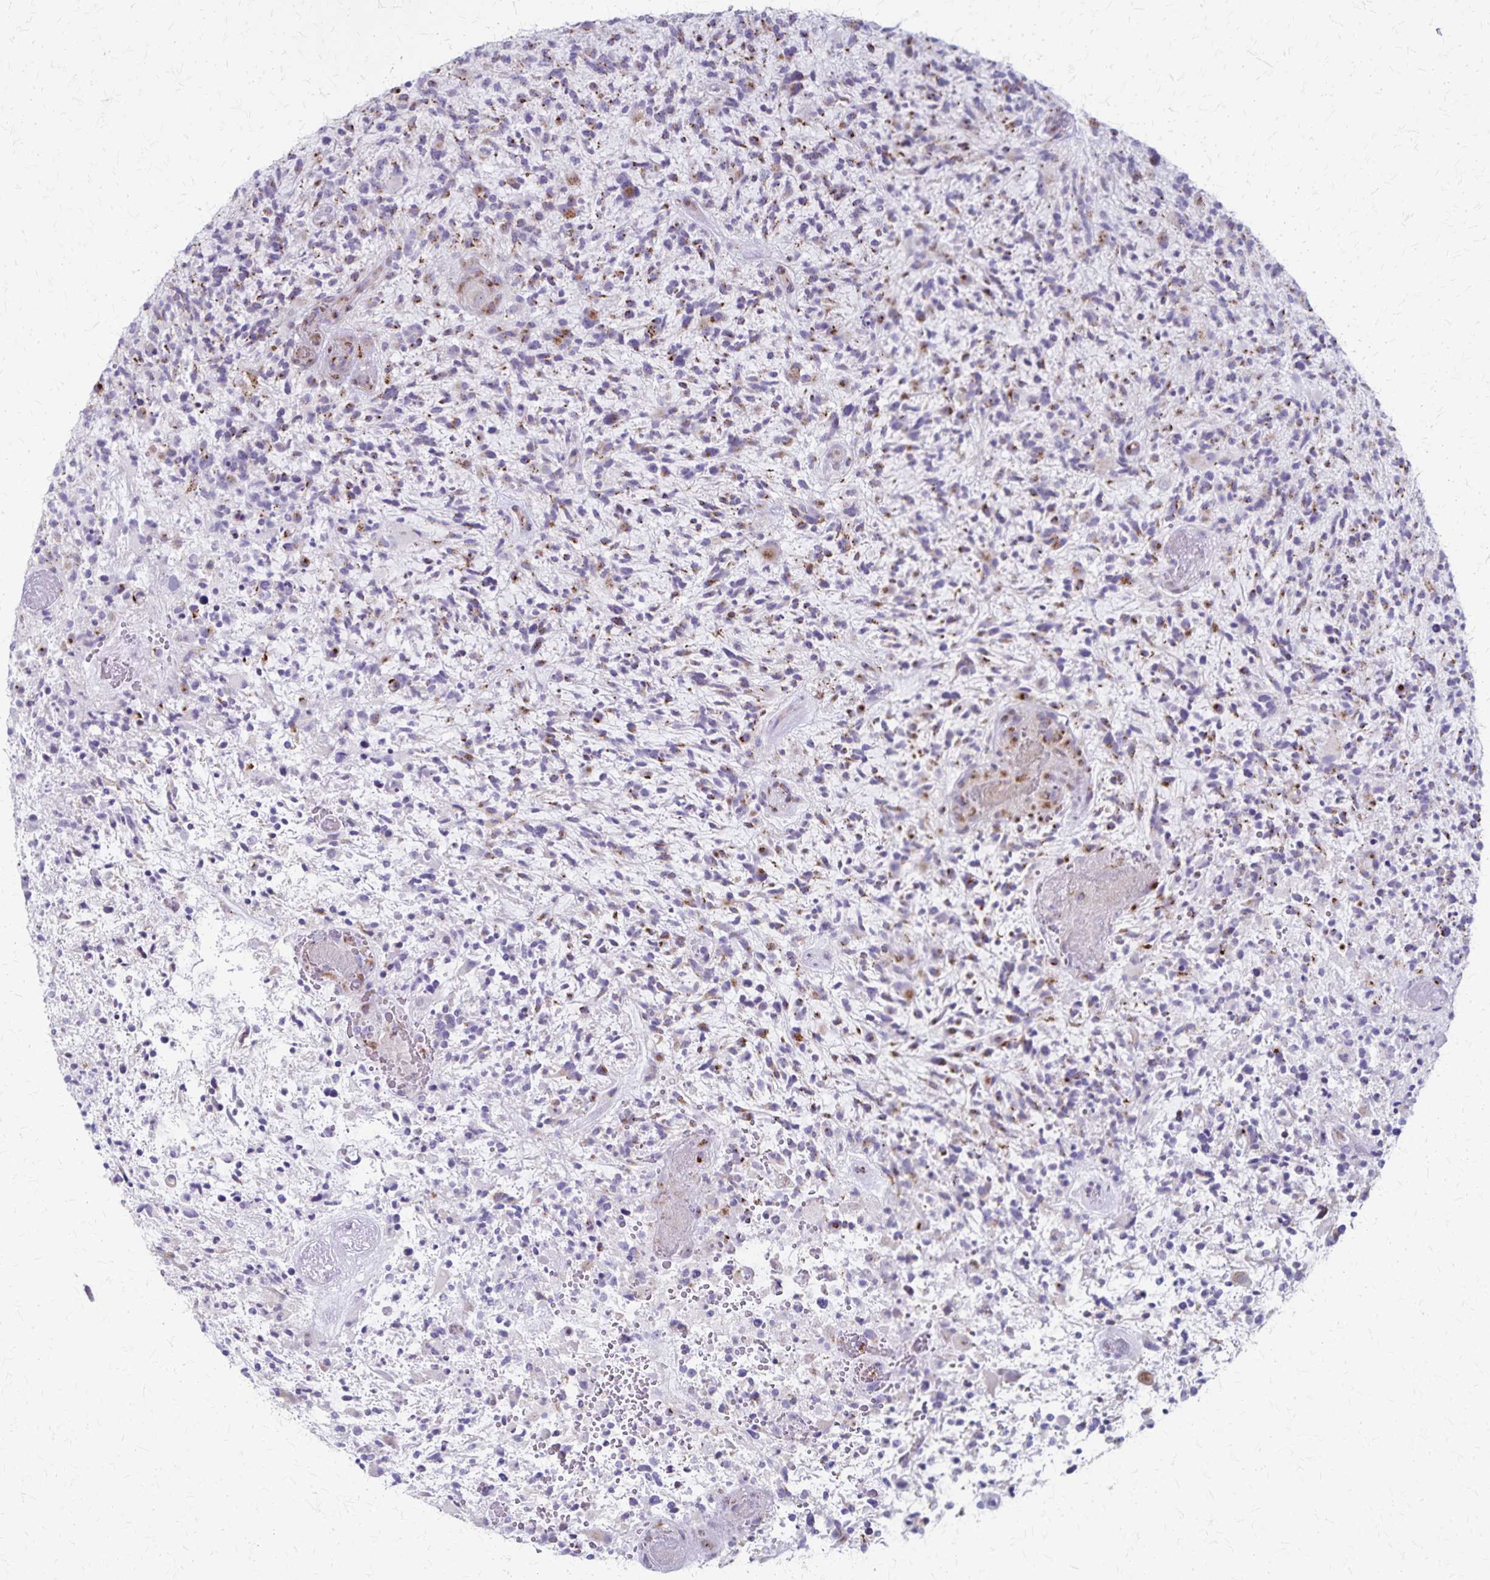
{"staining": {"intensity": "moderate", "quantity": "<25%", "location": "cytoplasmic/membranous"}, "tissue": "glioma", "cell_type": "Tumor cells", "image_type": "cancer", "snomed": [{"axis": "morphology", "description": "Glioma, malignant, High grade"}, {"axis": "topography", "description": "Brain"}], "caption": "This micrograph displays immunohistochemistry staining of human glioma, with low moderate cytoplasmic/membranous staining in approximately <25% of tumor cells.", "gene": "MCFD2", "patient": {"sex": "female", "age": 71}}